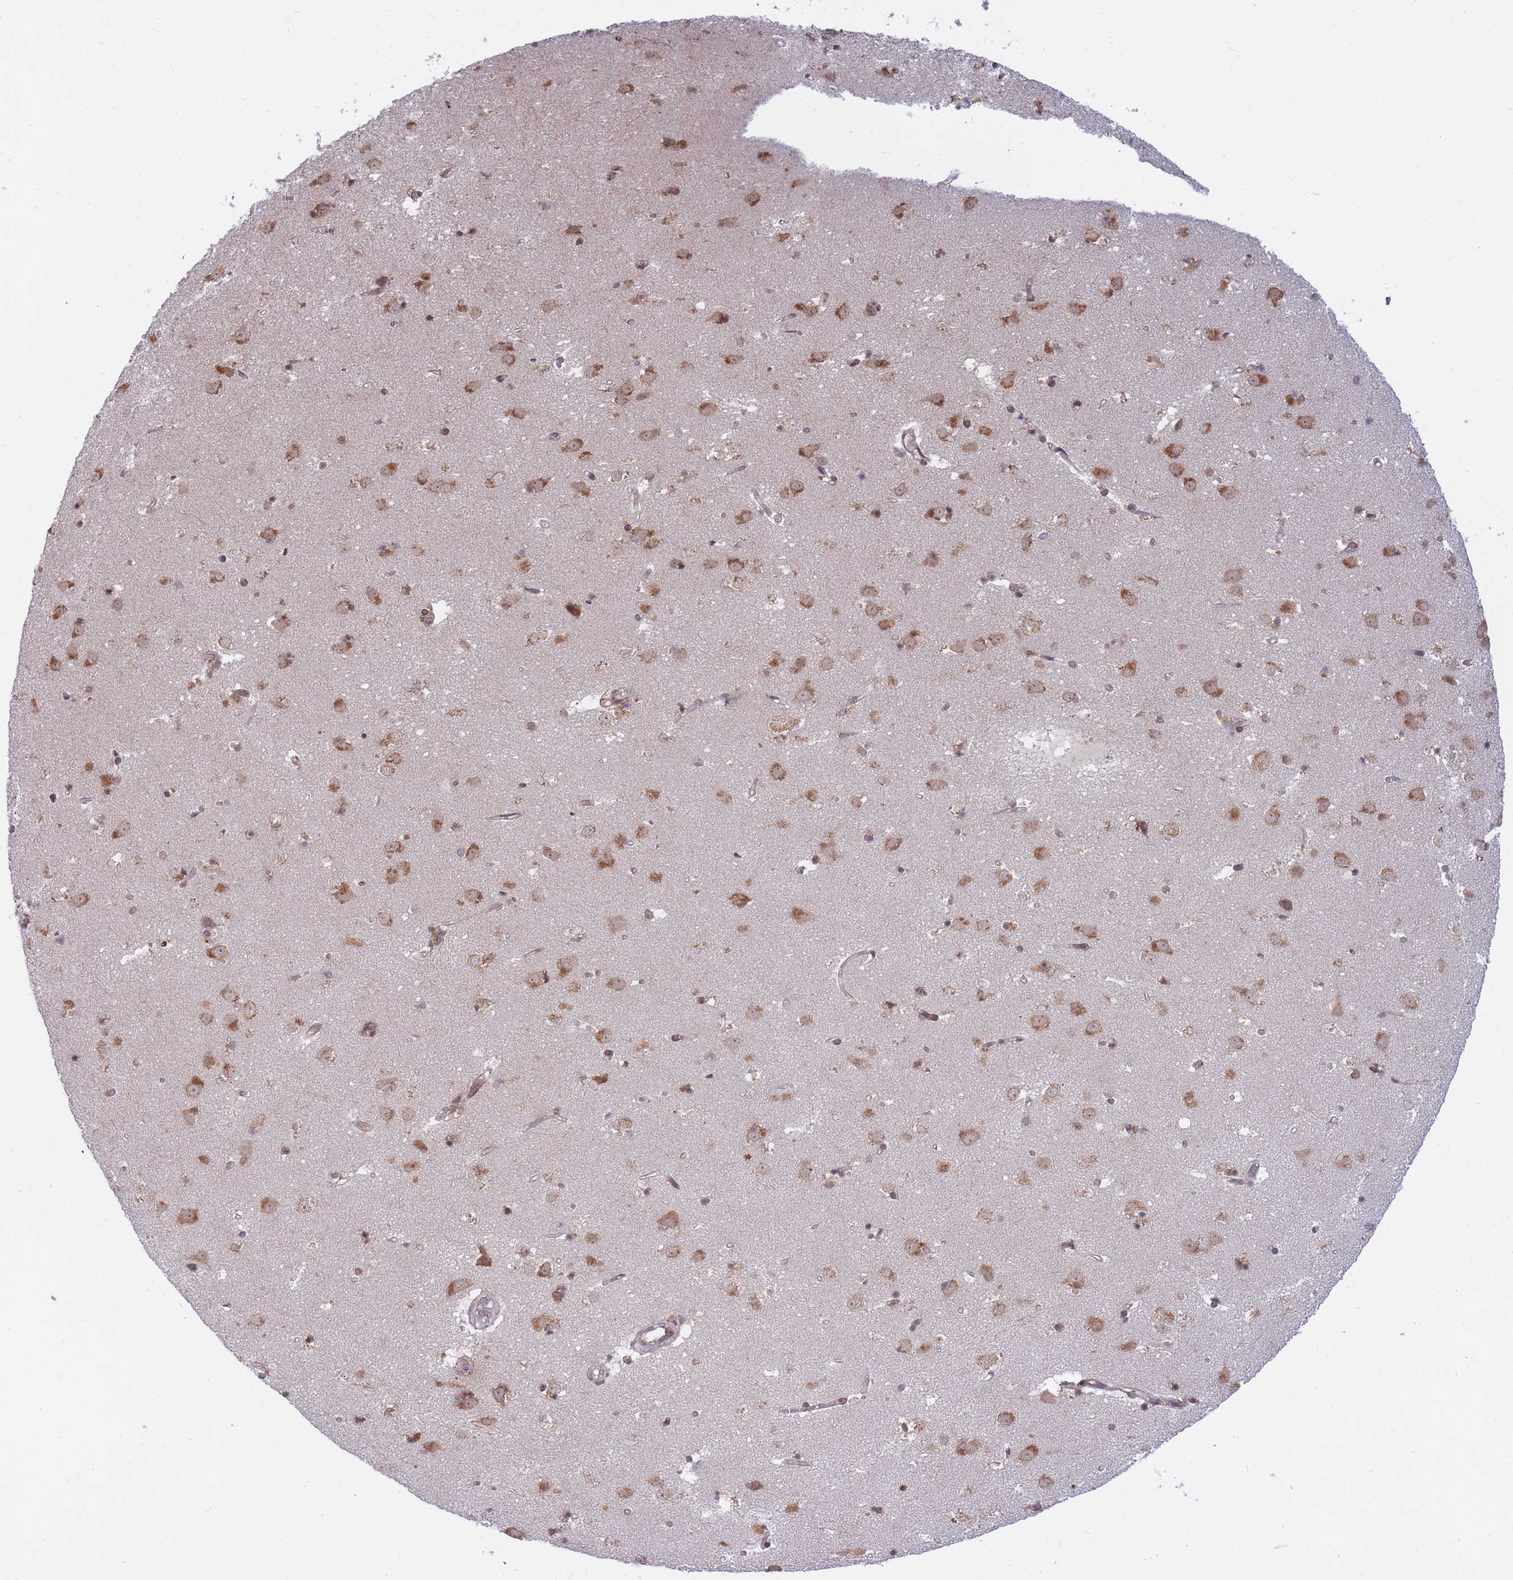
{"staining": {"intensity": "moderate", "quantity": ">75%", "location": "cytoplasmic/membranous,nuclear"}, "tissue": "caudate", "cell_type": "Glial cells", "image_type": "normal", "snomed": [{"axis": "morphology", "description": "Normal tissue, NOS"}, {"axis": "topography", "description": "Lateral ventricle wall"}], "caption": "Moderate cytoplasmic/membranous,nuclear expression is identified in about >75% of glial cells in benign caudate.", "gene": "CCDC124", "patient": {"sex": "male", "age": 58}}